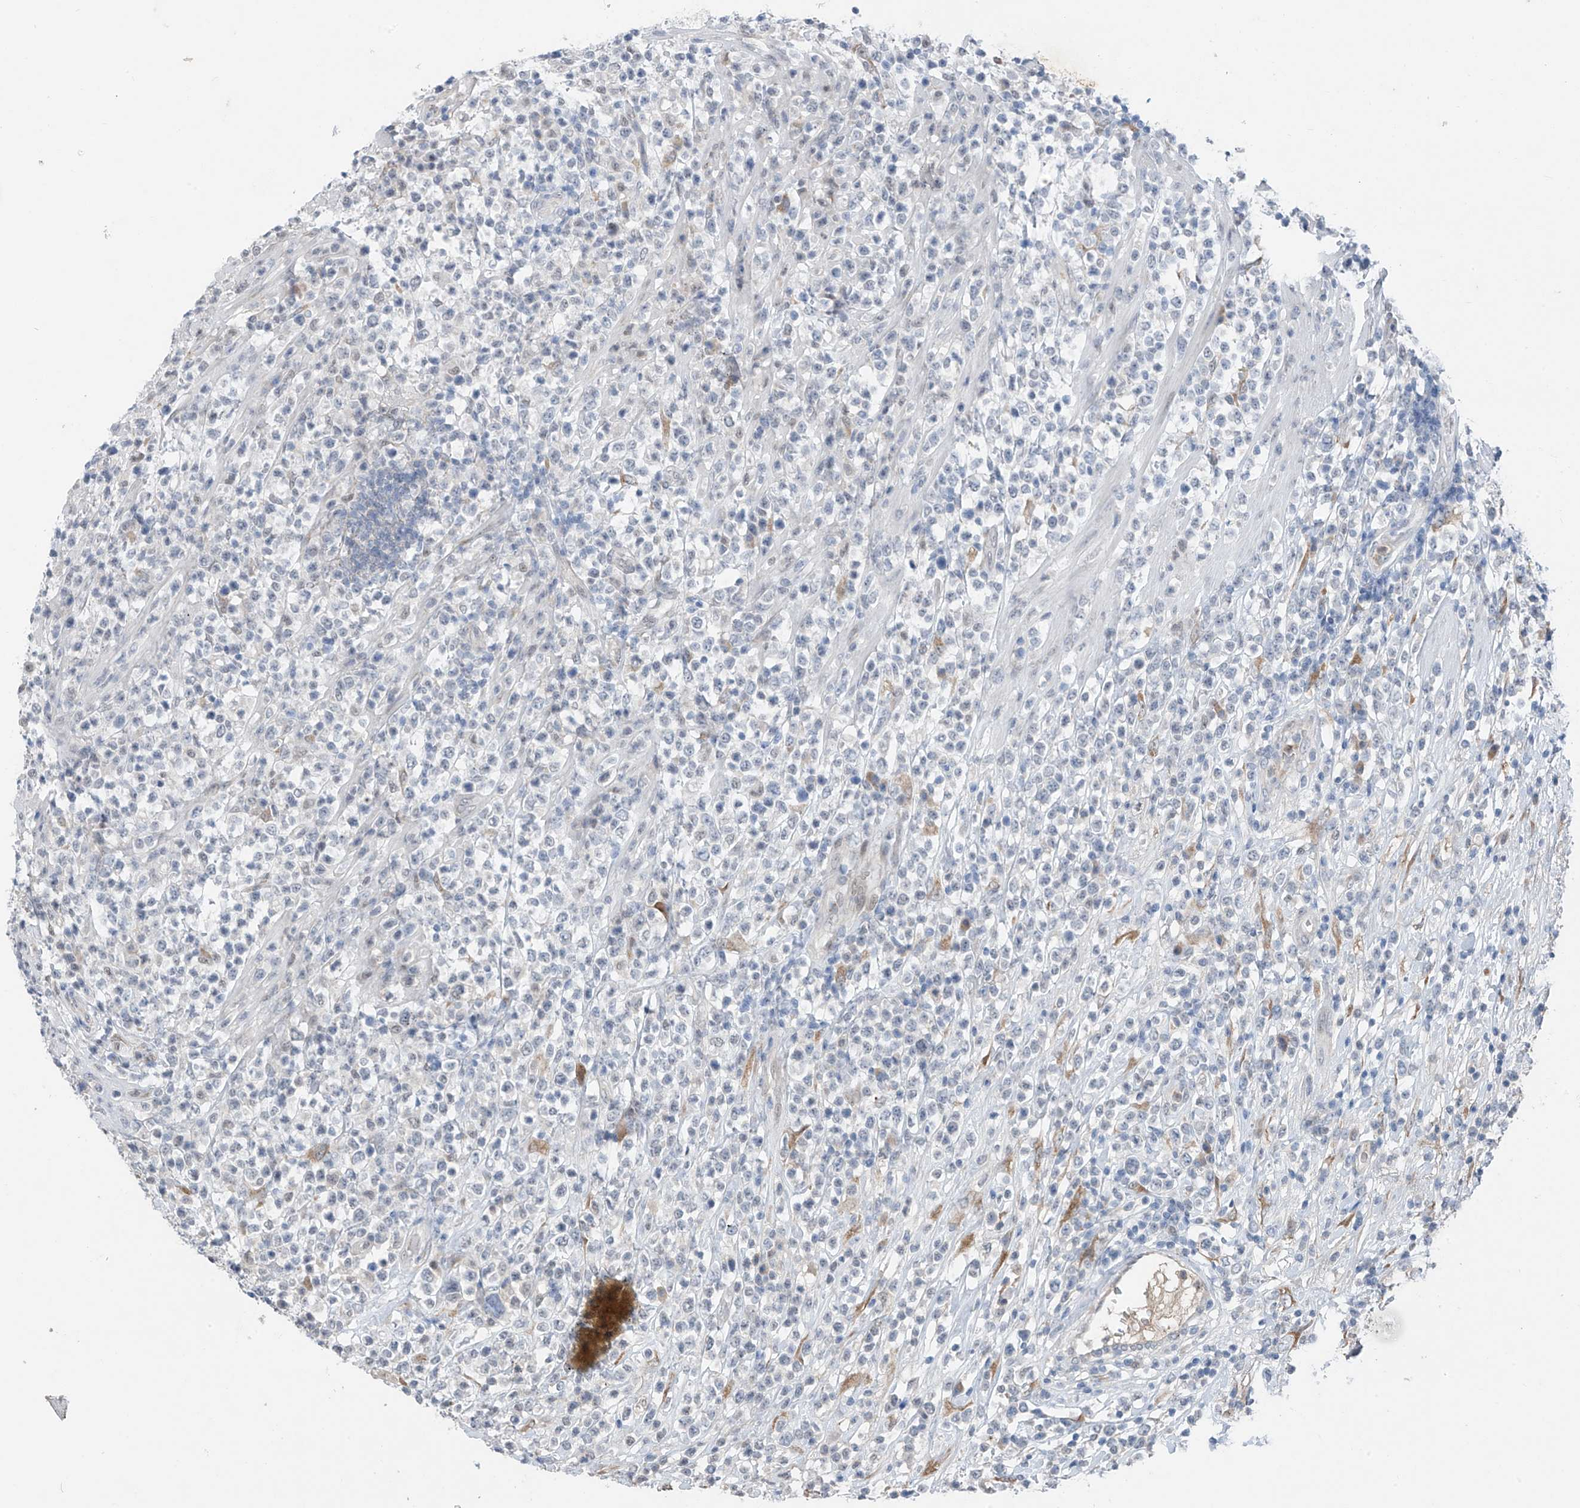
{"staining": {"intensity": "negative", "quantity": "none", "location": "none"}, "tissue": "lymphoma", "cell_type": "Tumor cells", "image_type": "cancer", "snomed": [{"axis": "morphology", "description": "Malignant lymphoma, non-Hodgkin's type, High grade"}, {"axis": "topography", "description": "Colon"}], "caption": "Lymphoma stained for a protein using IHC exhibits no expression tumor cells.", "gene": "CYP4V2", "patient": {"sex": "female", "age": 53}}